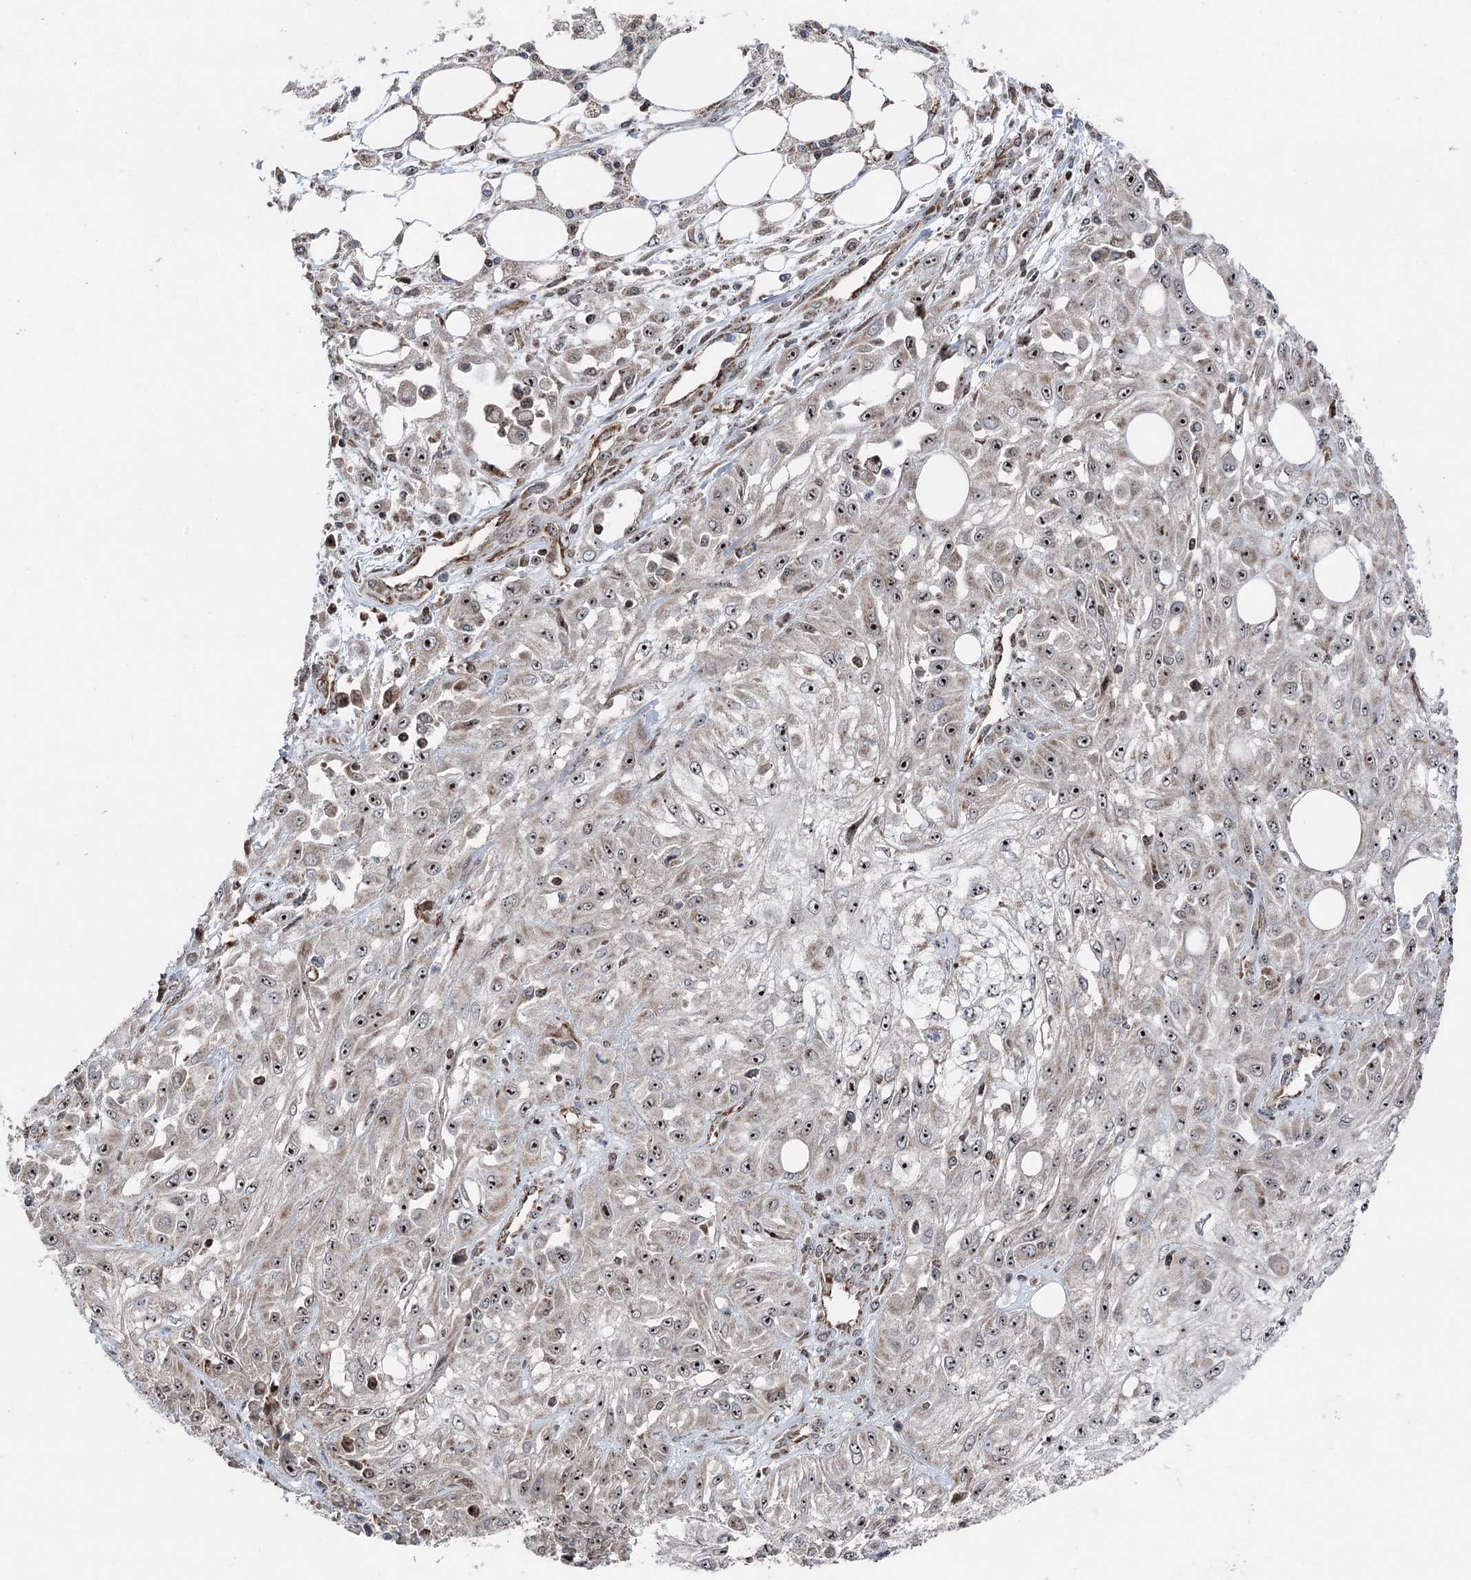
{"staining": {"intensity": "moderate", "quantity": ">75%", "location": "nuclear"}, "tissue": "skin cancer", "cell_type": "Tumor cells", "image_type": "cancer", "snomed": [{"axis": "morphology", "description": "Squamous cell carcinoma, NOS"}, {"axis": "morphology", "description": "Squamous cell carcinoma, metastatic, NOS"}, {"axis": "topography", "description": "Skin"}, {"axis": "topography", "description": "Lymph node"}], "caption": "Moderate nuclear protein positivity is present in about >75% of tumor cells in skin metastatic squamous cell carcinoma.", "gene": "STEEP1", "patient": {"sex": "male", "age": 75}}